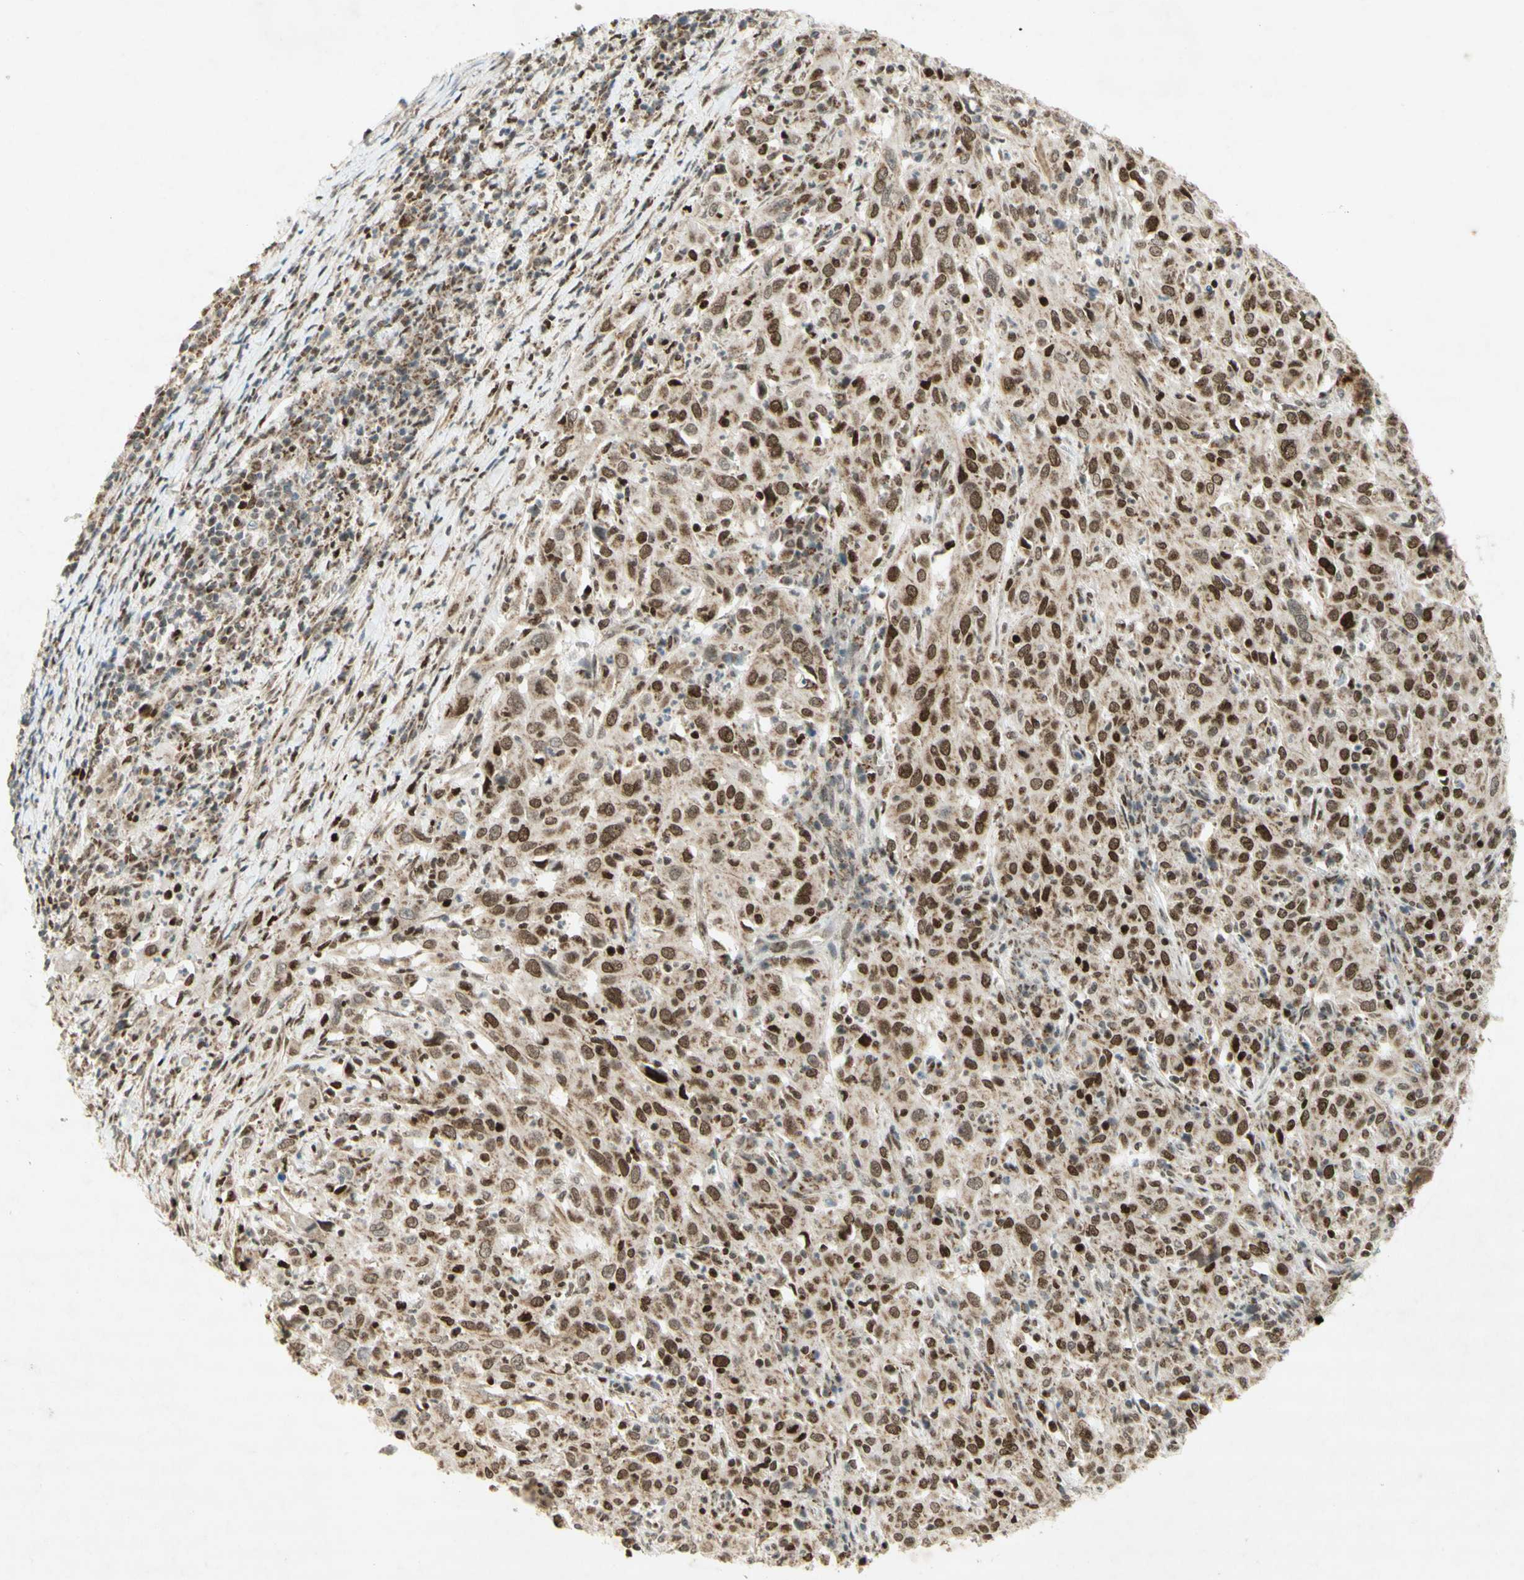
{"staining": {"intensity": "strong", "quantity": "25%-75%", "location": "nuclear"}, "tissue": "cervical cancer", "cell_type": "Tumor cells", "image_type": "cancer", "snomed": [{"axis": "morphology", "description": "Squamous cell carcinoma, NOS"}, {"axis": "topography", "description": "Cervix"}], "caption": "Cervical squamous cell carcinoma stained with a protein marker displays strong staining in tumor cells.", "gene": "DNMT3A", "patient": {"sex": "female", "age": 46}}